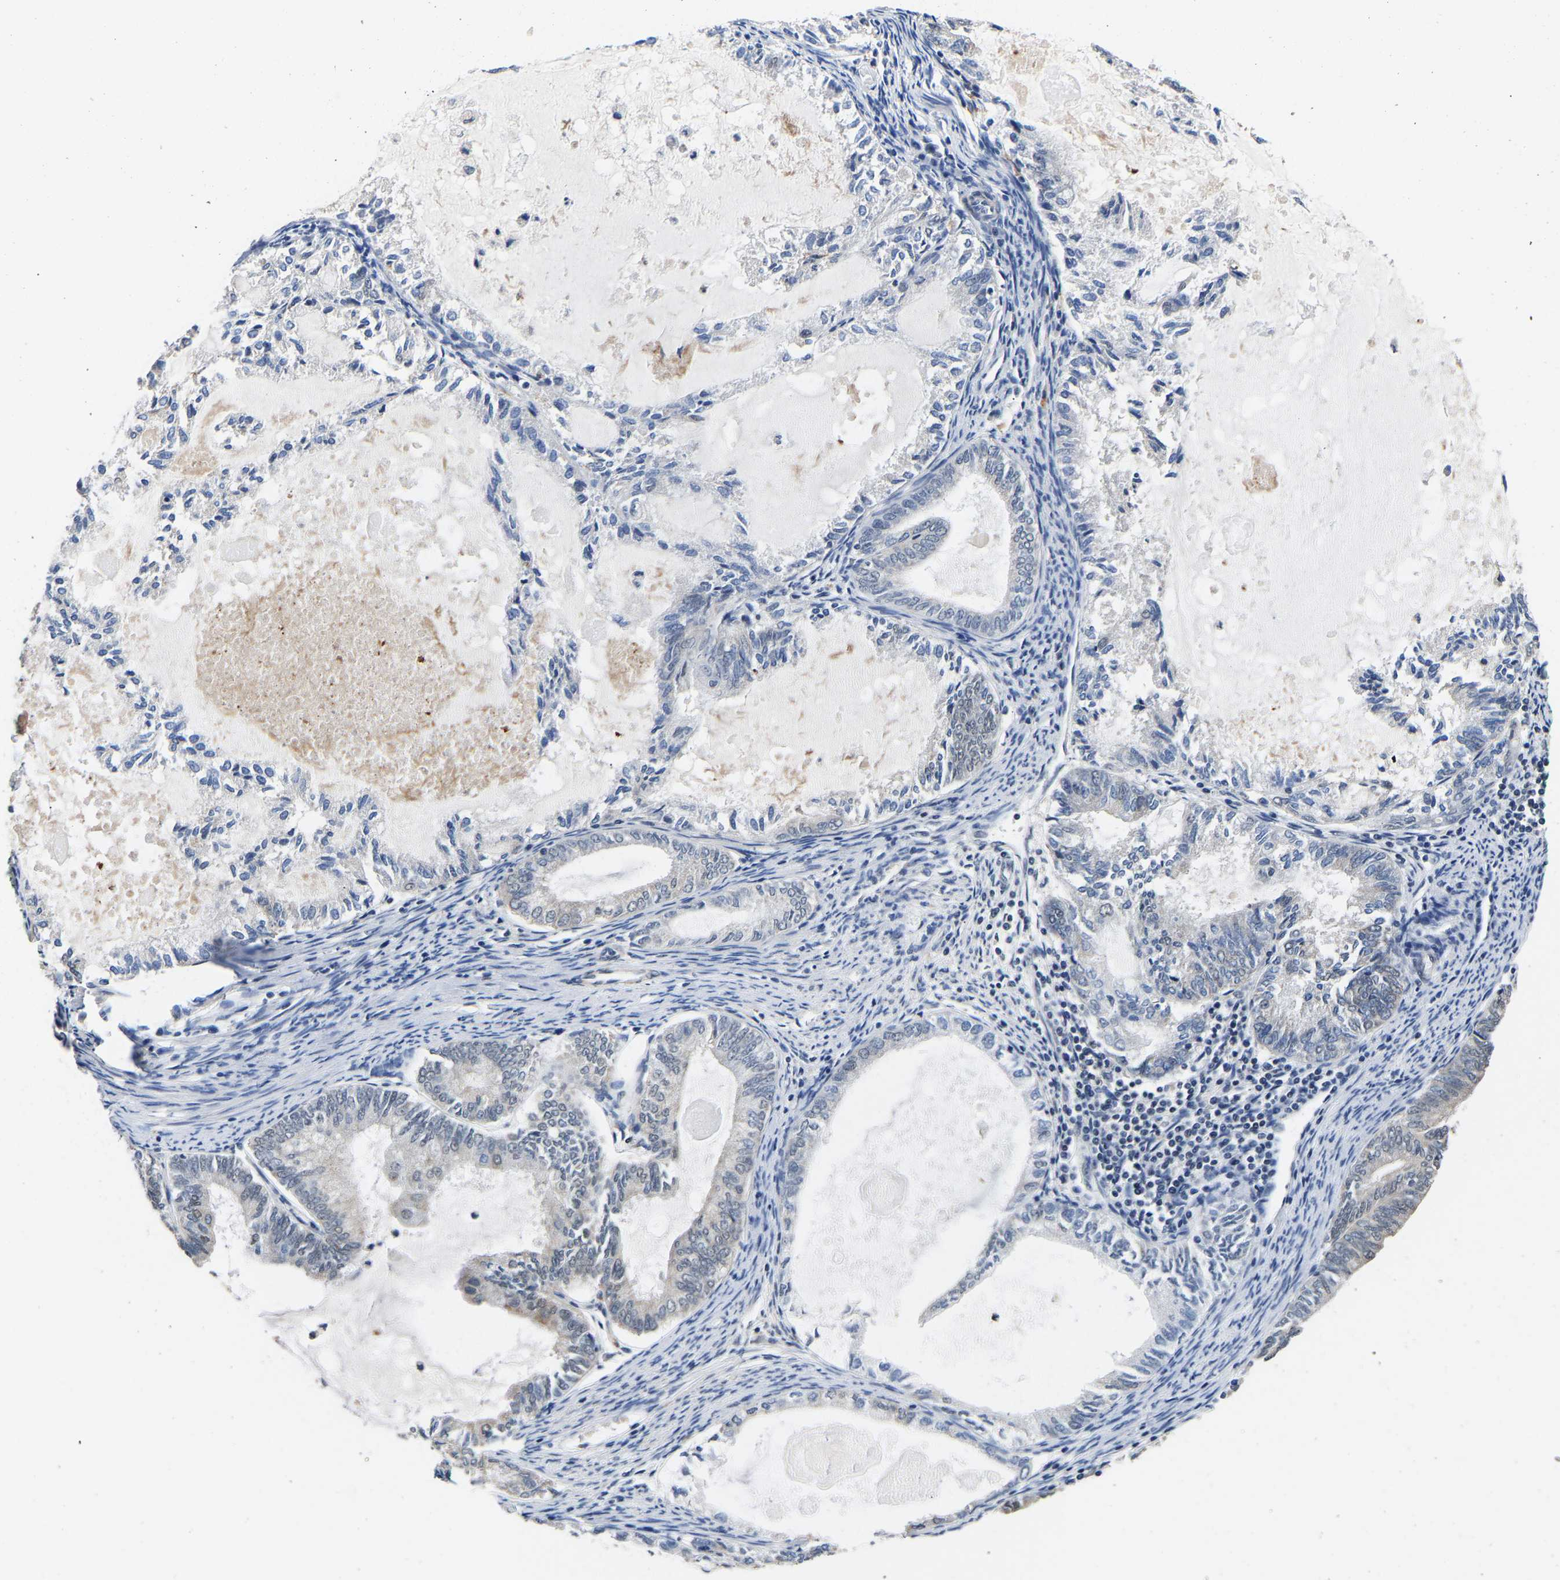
{"staining": {"intensity": "negative", "quantity": "none", "location": "none"}, "tissue": "endometrial cancer", "cell_type": "Tumor cells", "image_type": "cancer", "snomed": [{"axis": "morphology", "description": "Adenocarcinoma, NOS"}, {"axis": "topography", "description": "Endometrium"}], "caption": "Immunohistochemistry photomicrograph of neoplastic tissue: human endometrial cancer (adenocarcinoma) stained with DAB reveals no significant protein positivity in tumor cells.", "gene": "METTL16", "patient": {"sex": "female", "age": 86}}